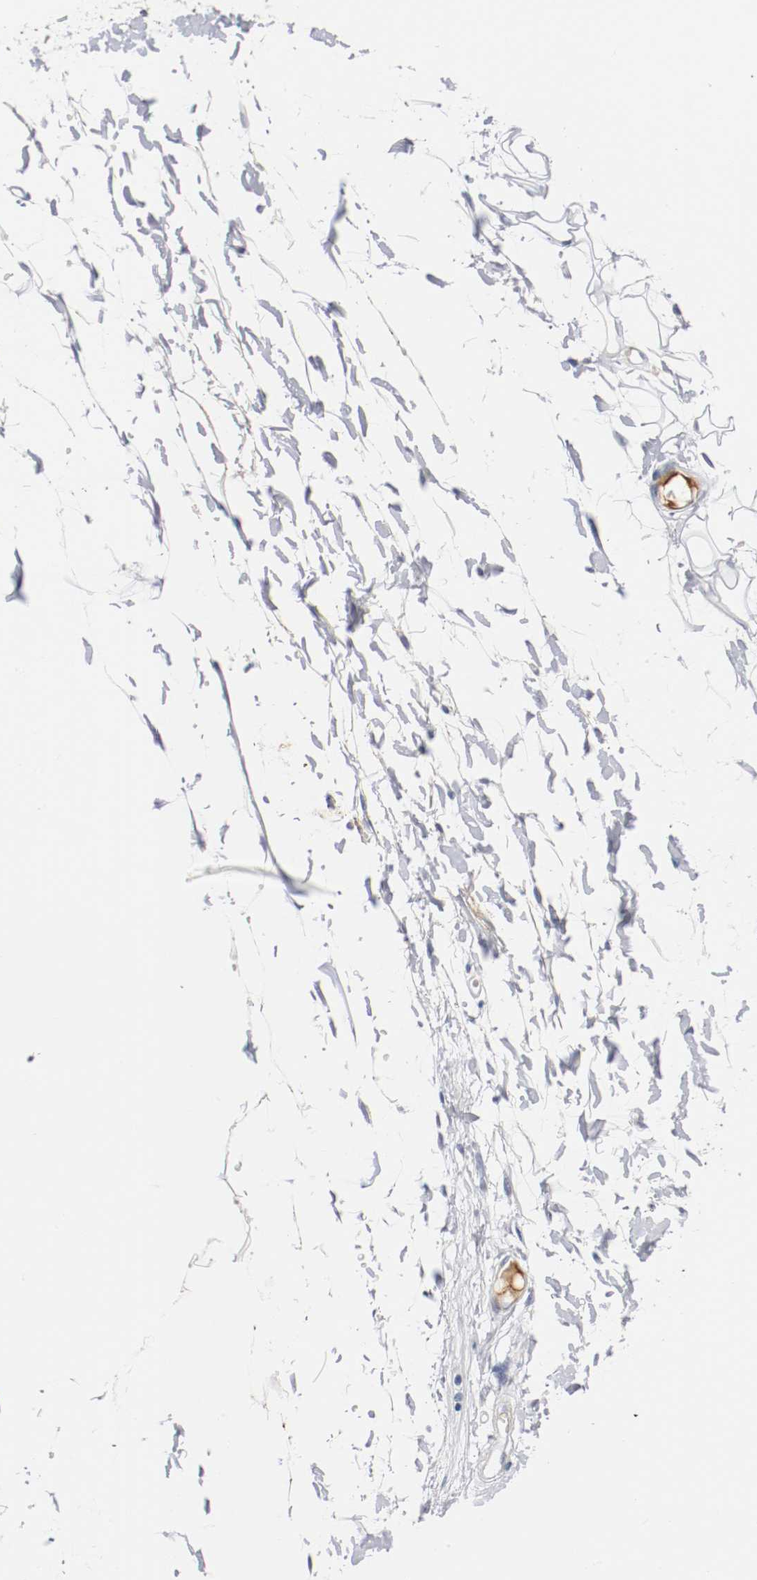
{"staining": {"intensity": "negative", "quantity": "none", "location": "none"}, "tissue": "adipose tissue", "cell_type": "Adipocytes", "image_type": "normal", "snomed": [{"axis": "morphology", "description": "Normal tissue, NOS"}, {"axis": "morphology", "description": "Inflammation, NOS"}, {"axis": "topography", "description": "Vascular tissue"}, {"axis": "topography", "description": "Salivary gland"}], "caption": "The IHC image has no significant positivity in adipocytes of adipose tissue.", "gene": "TNC", "patient": {"sex": "female", "age": 75}}